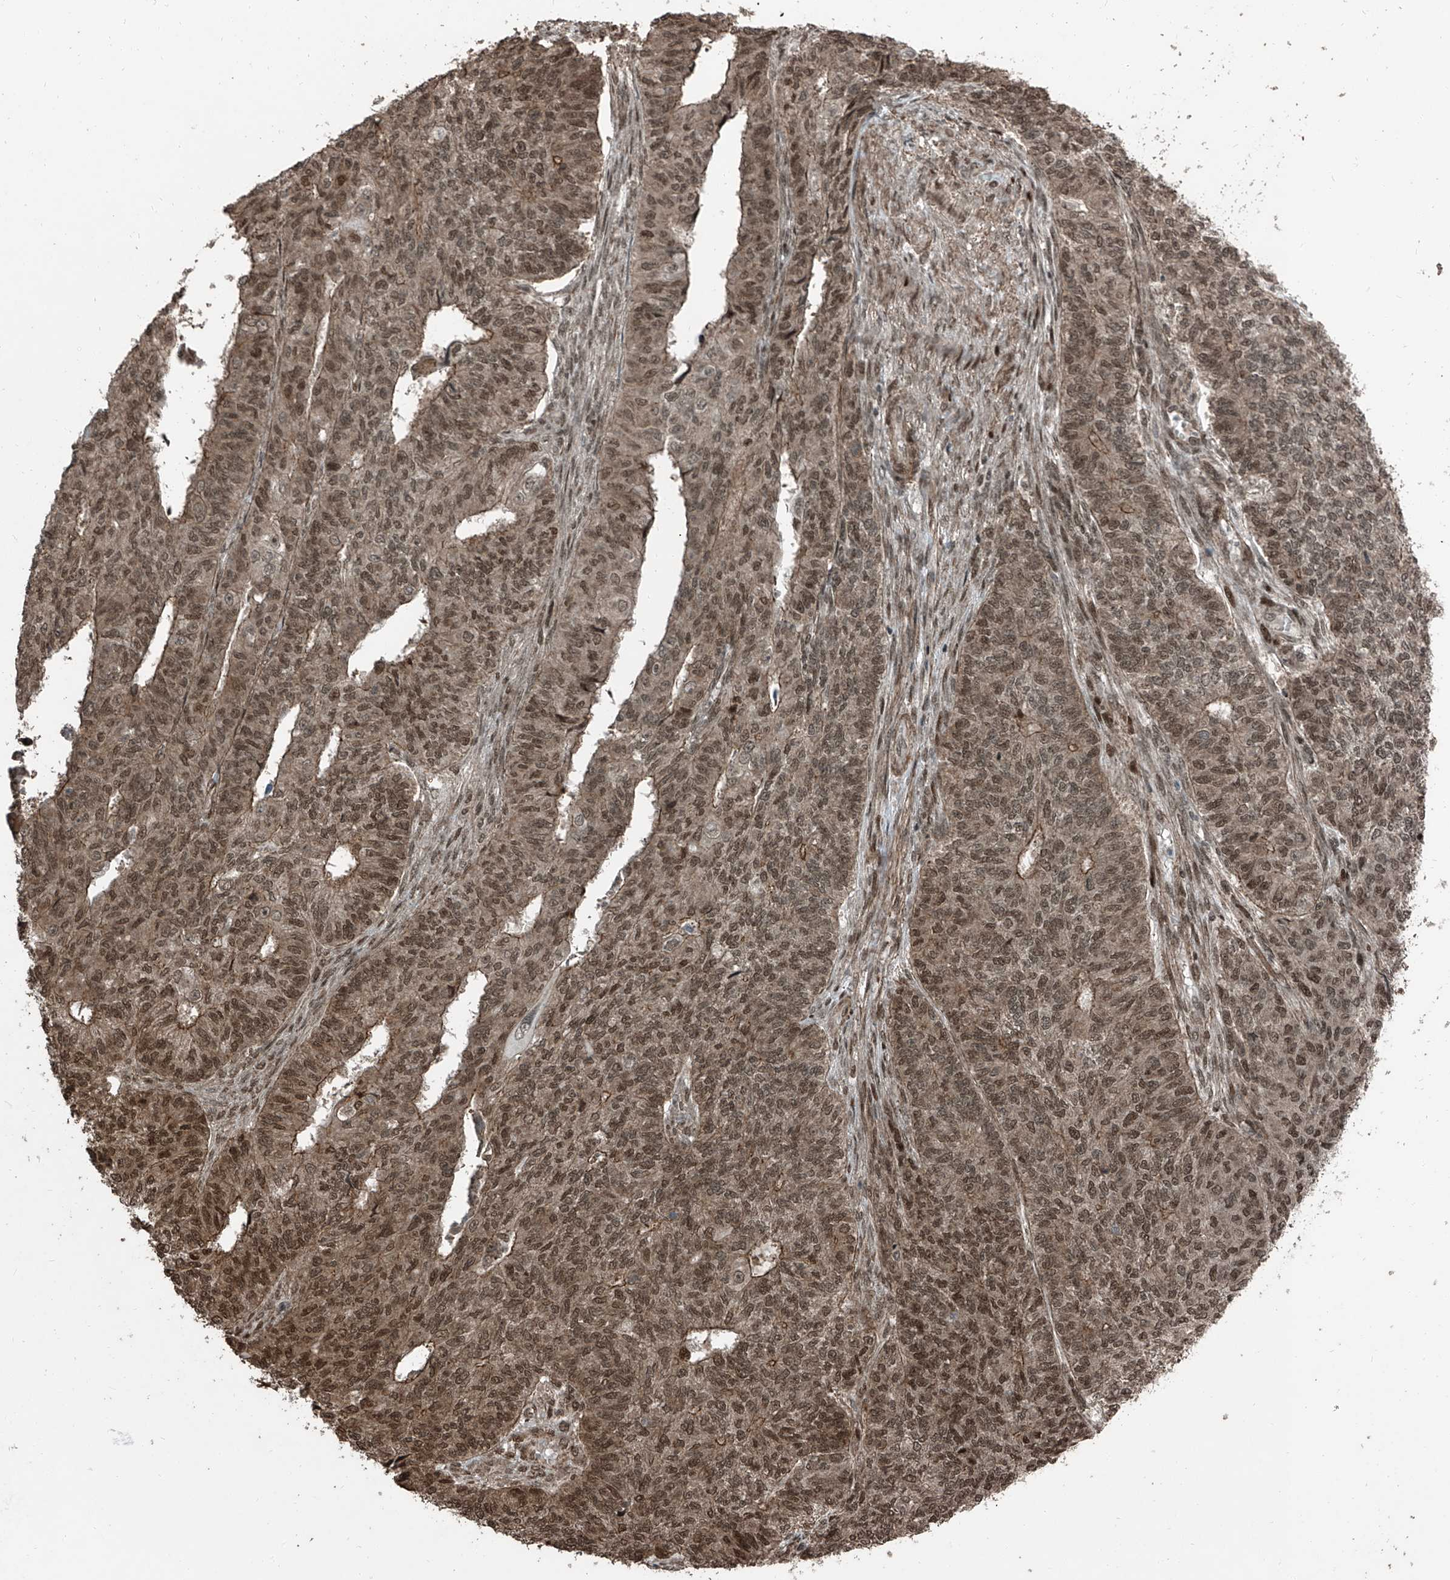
{"staining": {"intensity": "moderate", "quantity": ">75%", "location": "nuclear"}, "tissue": "endometrial cancer", "cell_type": "Tumor cells", "image_type": "cancer", "snomed": [{"axis": "morphology", "description": "Adenocarcinoma, NOS"}, {"axis": "topography", "description": "Endometrium"}], "caption": "Immunohistochemistry (DAB (3,3'-diaminobenzidine)) staining of endometrial adenocarcinoma shows moderate nuclear protein positivity in approximately >75% of tumor cells.", "gene": "ZNF570", "patient": {"sex": "female", "age": 32}}